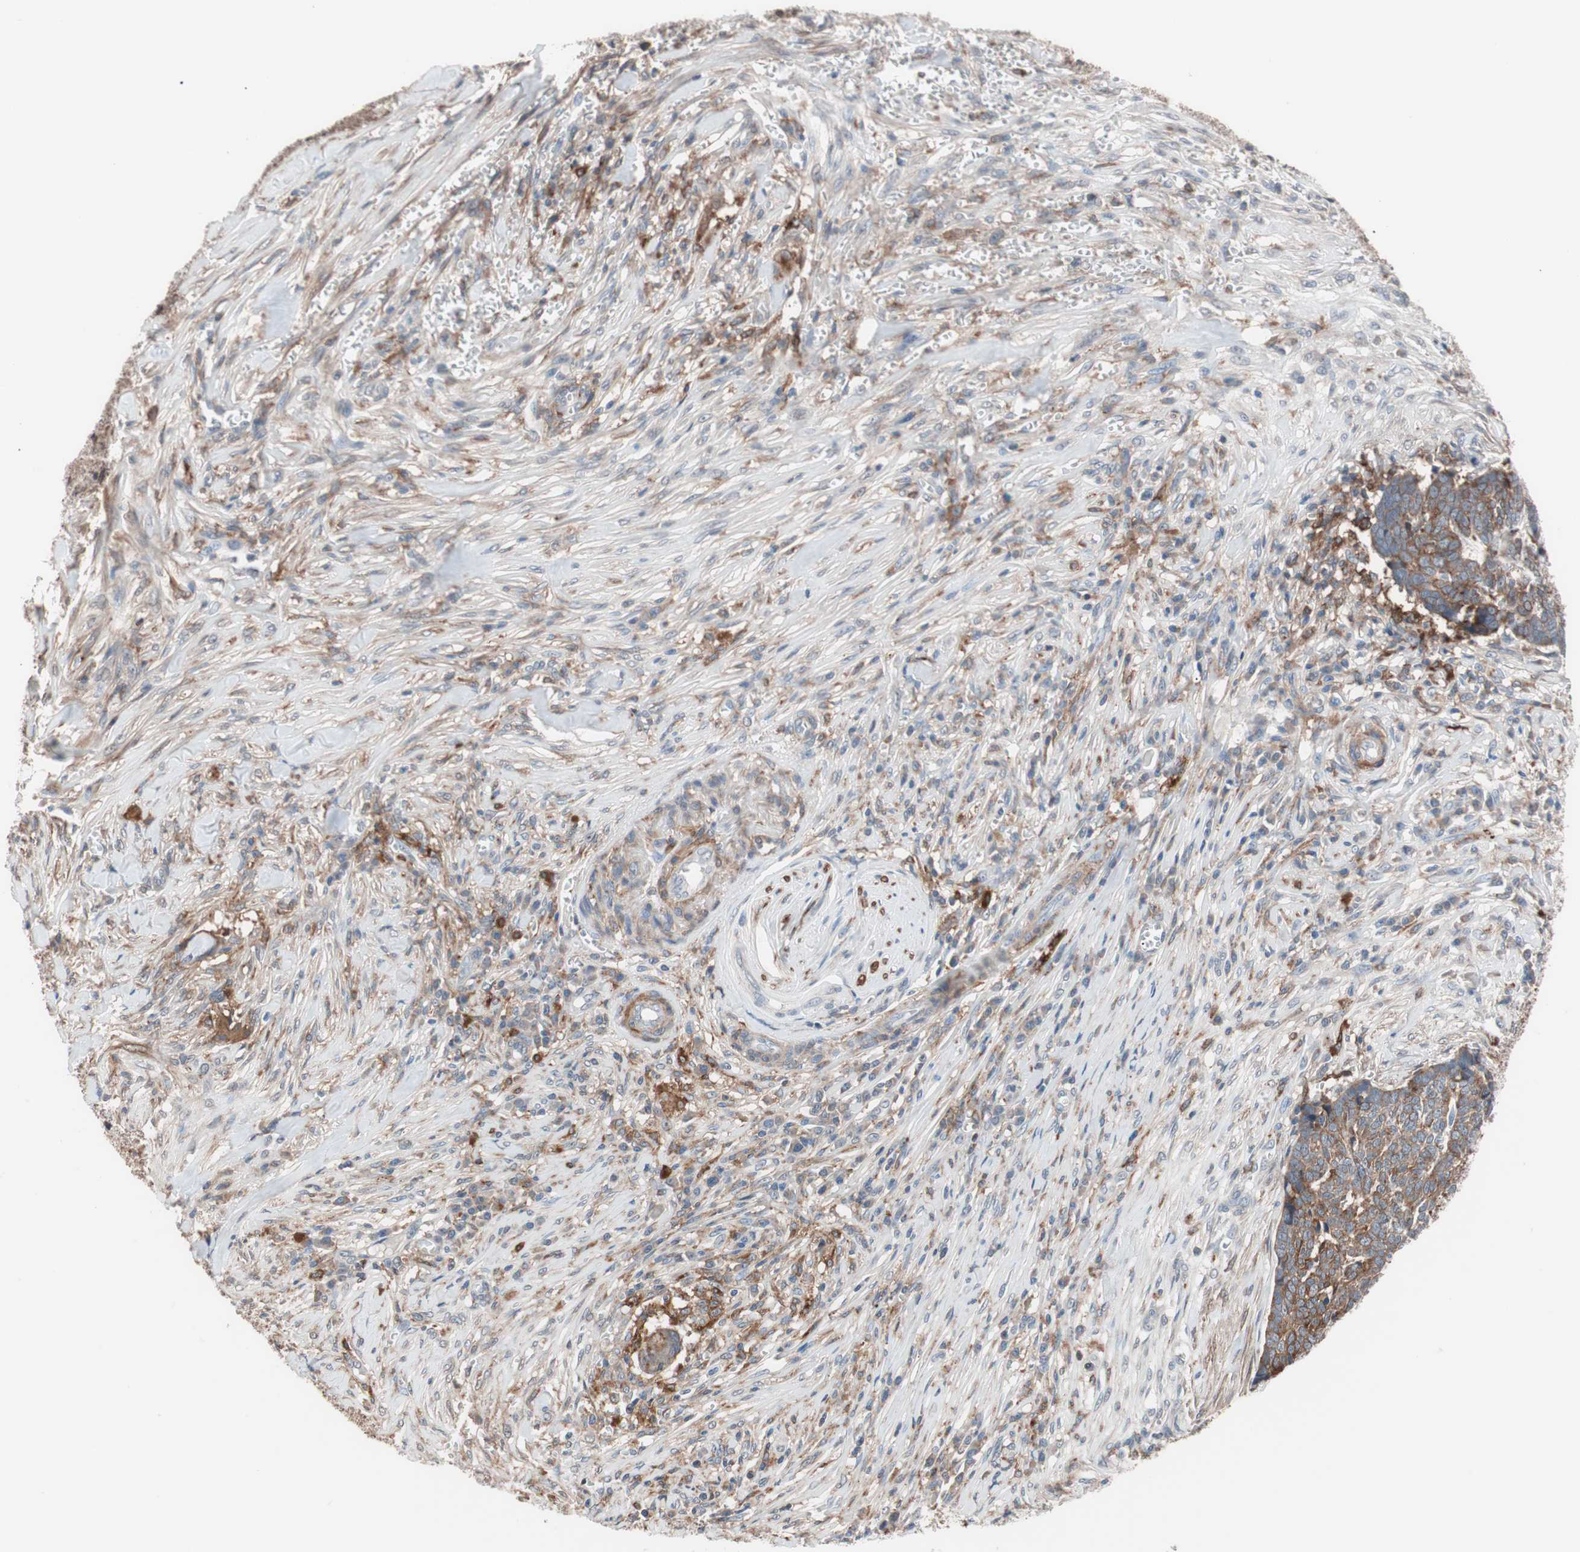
{"staining": {"intensity": "moderate", "quantity": ">75%", "location": "cytoplasmic/membranous"}, "tissue": "skin cancer", "cell_type": "Tumor cells", "image_type": "cancer", "snomed": [{"axis": "morphology", "description": "Basal cell carcinoma"}, {"axis": "topography", "description": "Skin"}], "caption": "DAB (3,3'-diaminobenzidine) immunohistochemical staining of skin cancer (basal cell carcinoma) displays moderate cytoplasmic/membranous protein expression in about >75% of tumor cells.", "gene": "LITAF", "patient": {"sex": "male", "age": 84}}